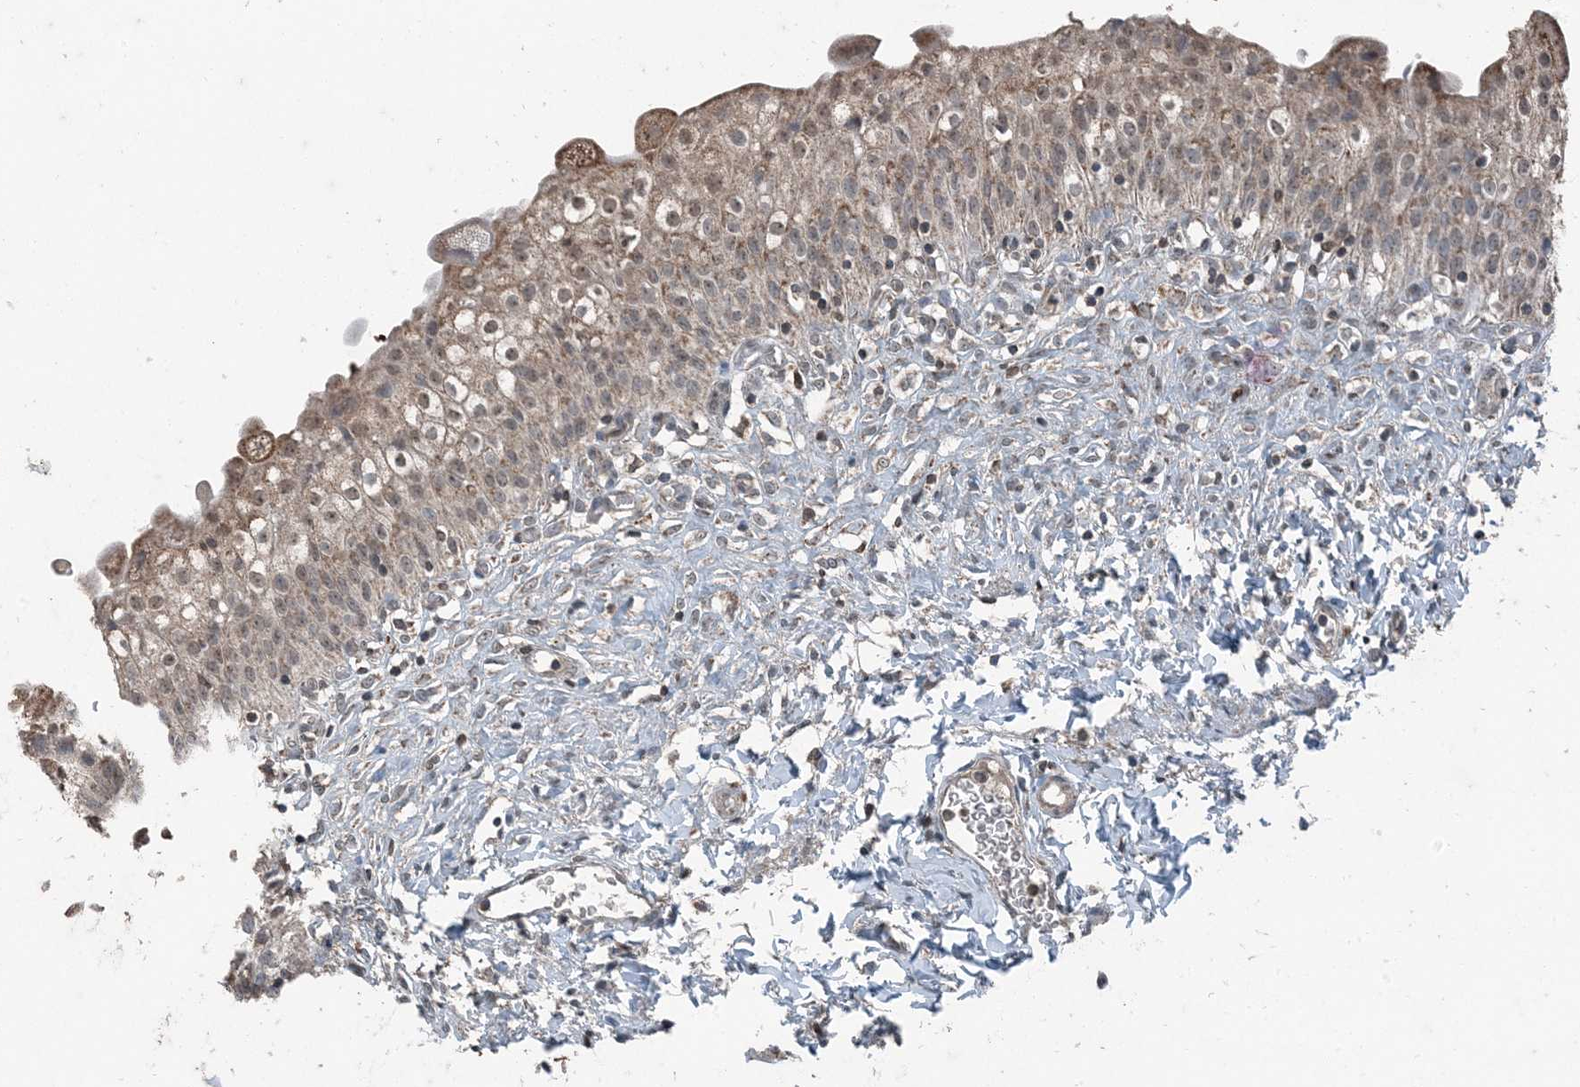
{"staining": {"intensity": "moderate", "quantity": ">75%", "location": "cytoplasmic/membranous,nuclear"}, "tissue": "urinary bladder", "cell_type": "Urothelial cells", "image_type": "normal", "snomed": [{"axis": "morphology", "description": "Normal tissue, NOS"}, {"axis": "topography", "description": "Urinary bladder"}], "caption": "Immunohistochemical staining of benign urinary bladder exhibits moderate cytoplasmic/membranous,nuclear protein expression in approximately >75% of urothelial cells.", "gene": "GNL1", "patient": {"sex": "male", "age": 55}}